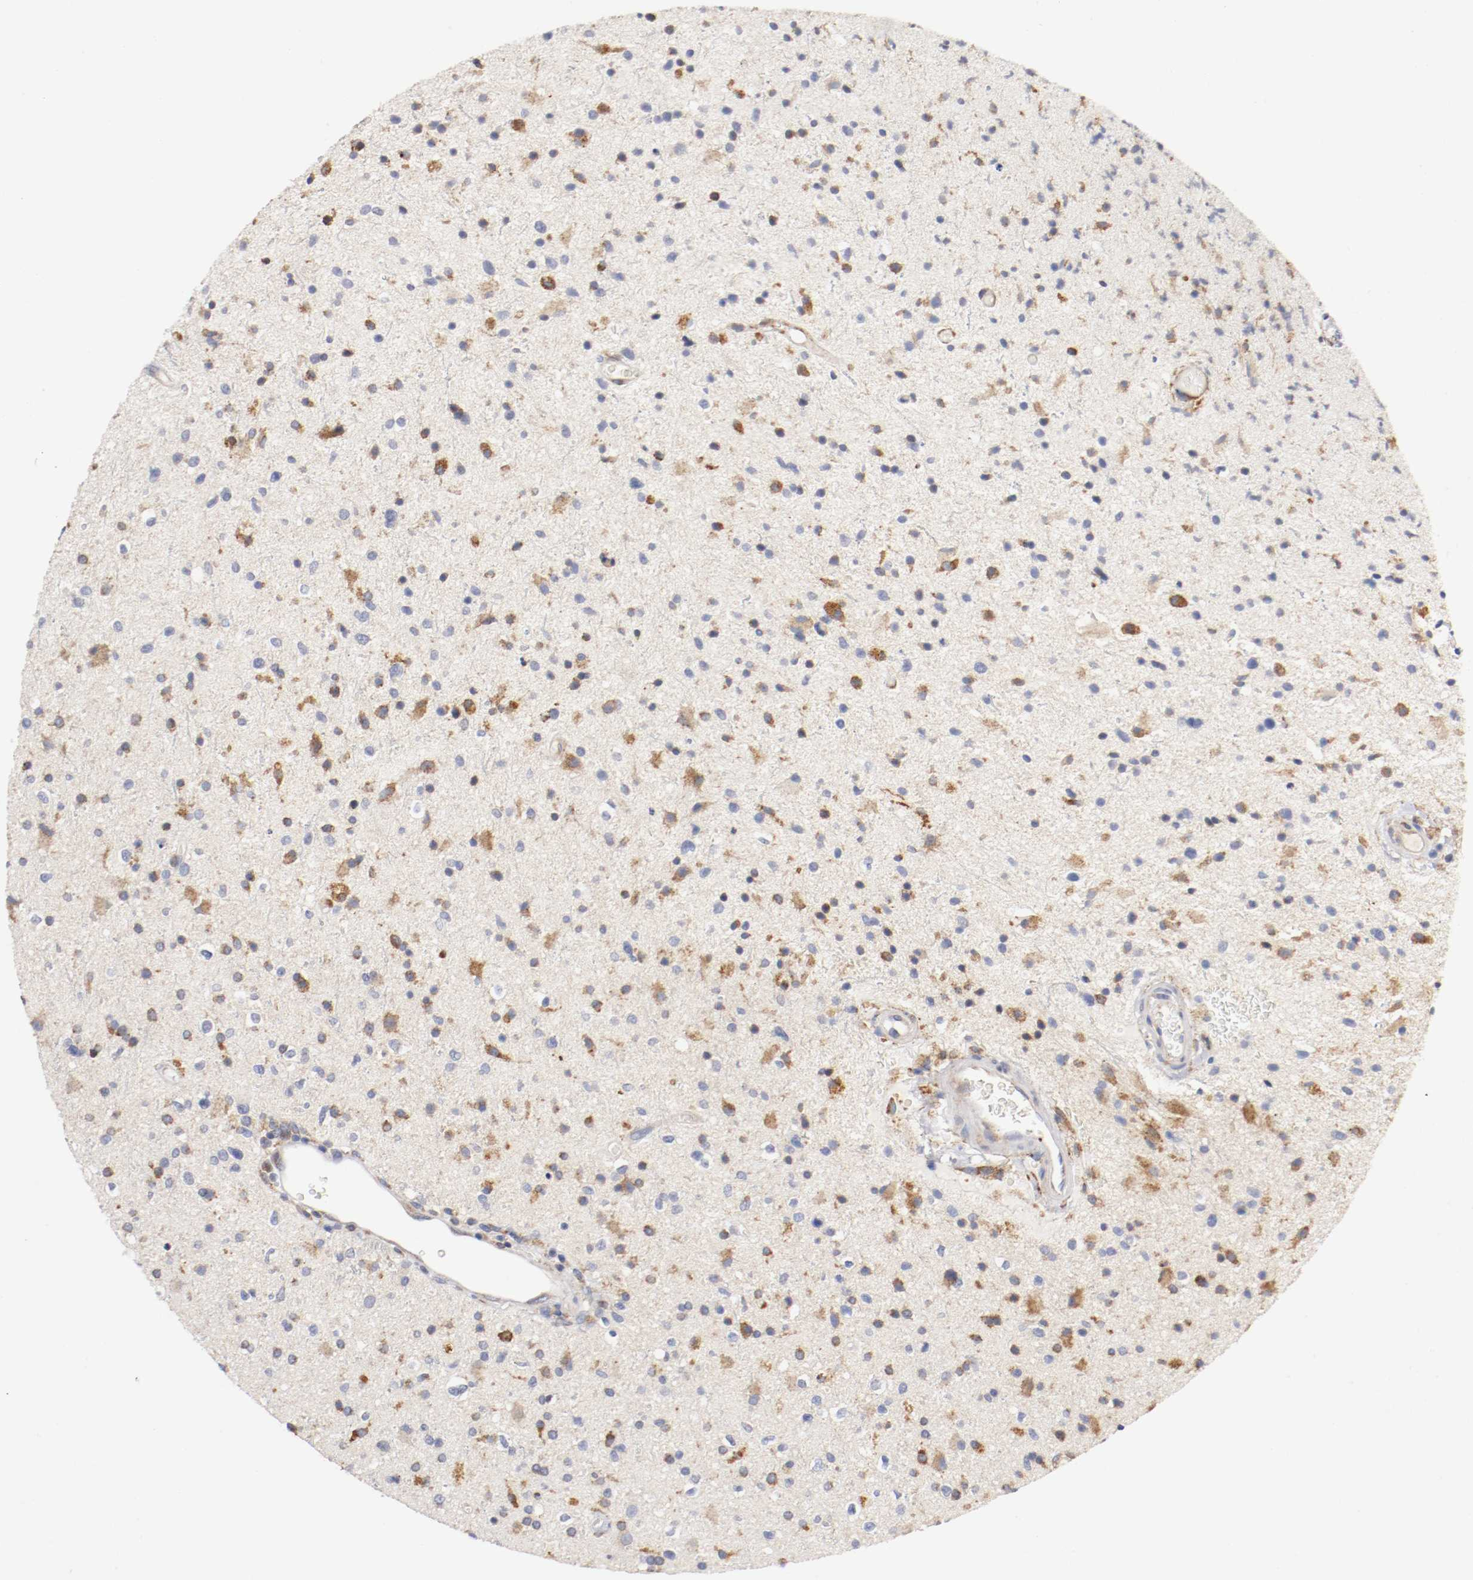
{"staining": {"intensity": "moderate", "quantity": "25%-75%", "location": "cytoplasmic/membranous"}, "tissue": "glioma", "cell_type": "Tumor cells", "image_type": "cancer", "snomed": [{"axis": "morphology", "description": "Glioma, malignant, High grade"}, {"axis": "topography", "description": "Brain"}], "caption": "A medium amount of moderate cytoplasmic/membranous expression is seen in approximately 25%-75% of tumor cells in glioma tissue. (DAB (3,3'-diaminobenzidine) IHC, brown staining for protein, blue staining for nuclei).", "gene": "TRAF2", "patient": {"sex": "male", "age": 33}}